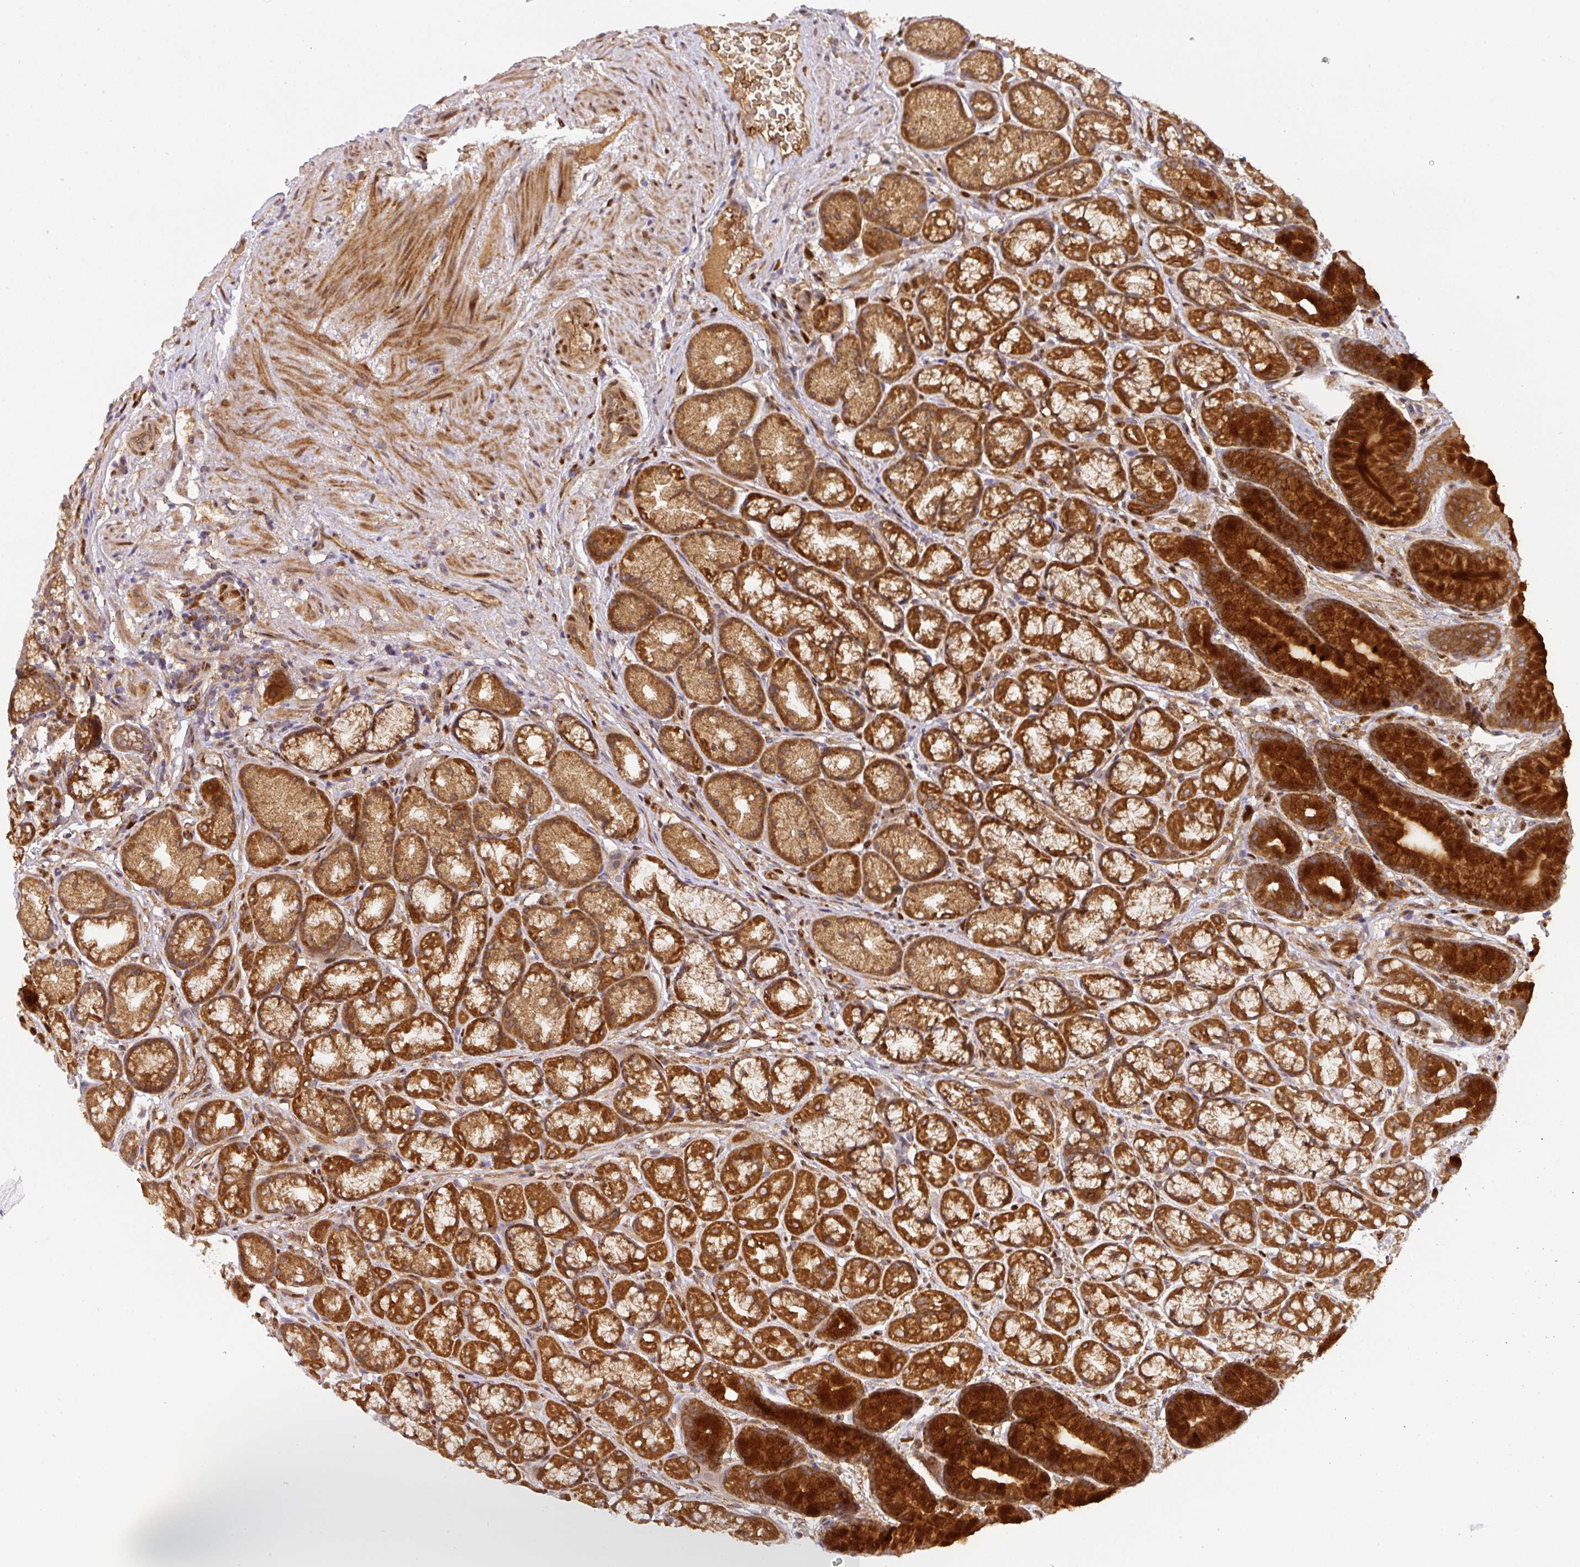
{"staining": {"intensity": "strong", "quantity": ">75%", "location": "cytoplasmic/membranous"}, "tissue": "stomach", "cell_type": "Glandular cells", "image_type": "normal", "snomed": [{"axis": "morphology", "description": "Normal tissue, NOS"}, {"axis": "topography", "description": "Stomach, lower"}], "caption": "Immunohistochemical staining of normal human stomach shows >75% levels of strong cytoplasmic/membranous protein positivity in about >75% of glandular cells.", "gene": "MALSU1", "patient": {"sex": "male", "age": 67}}